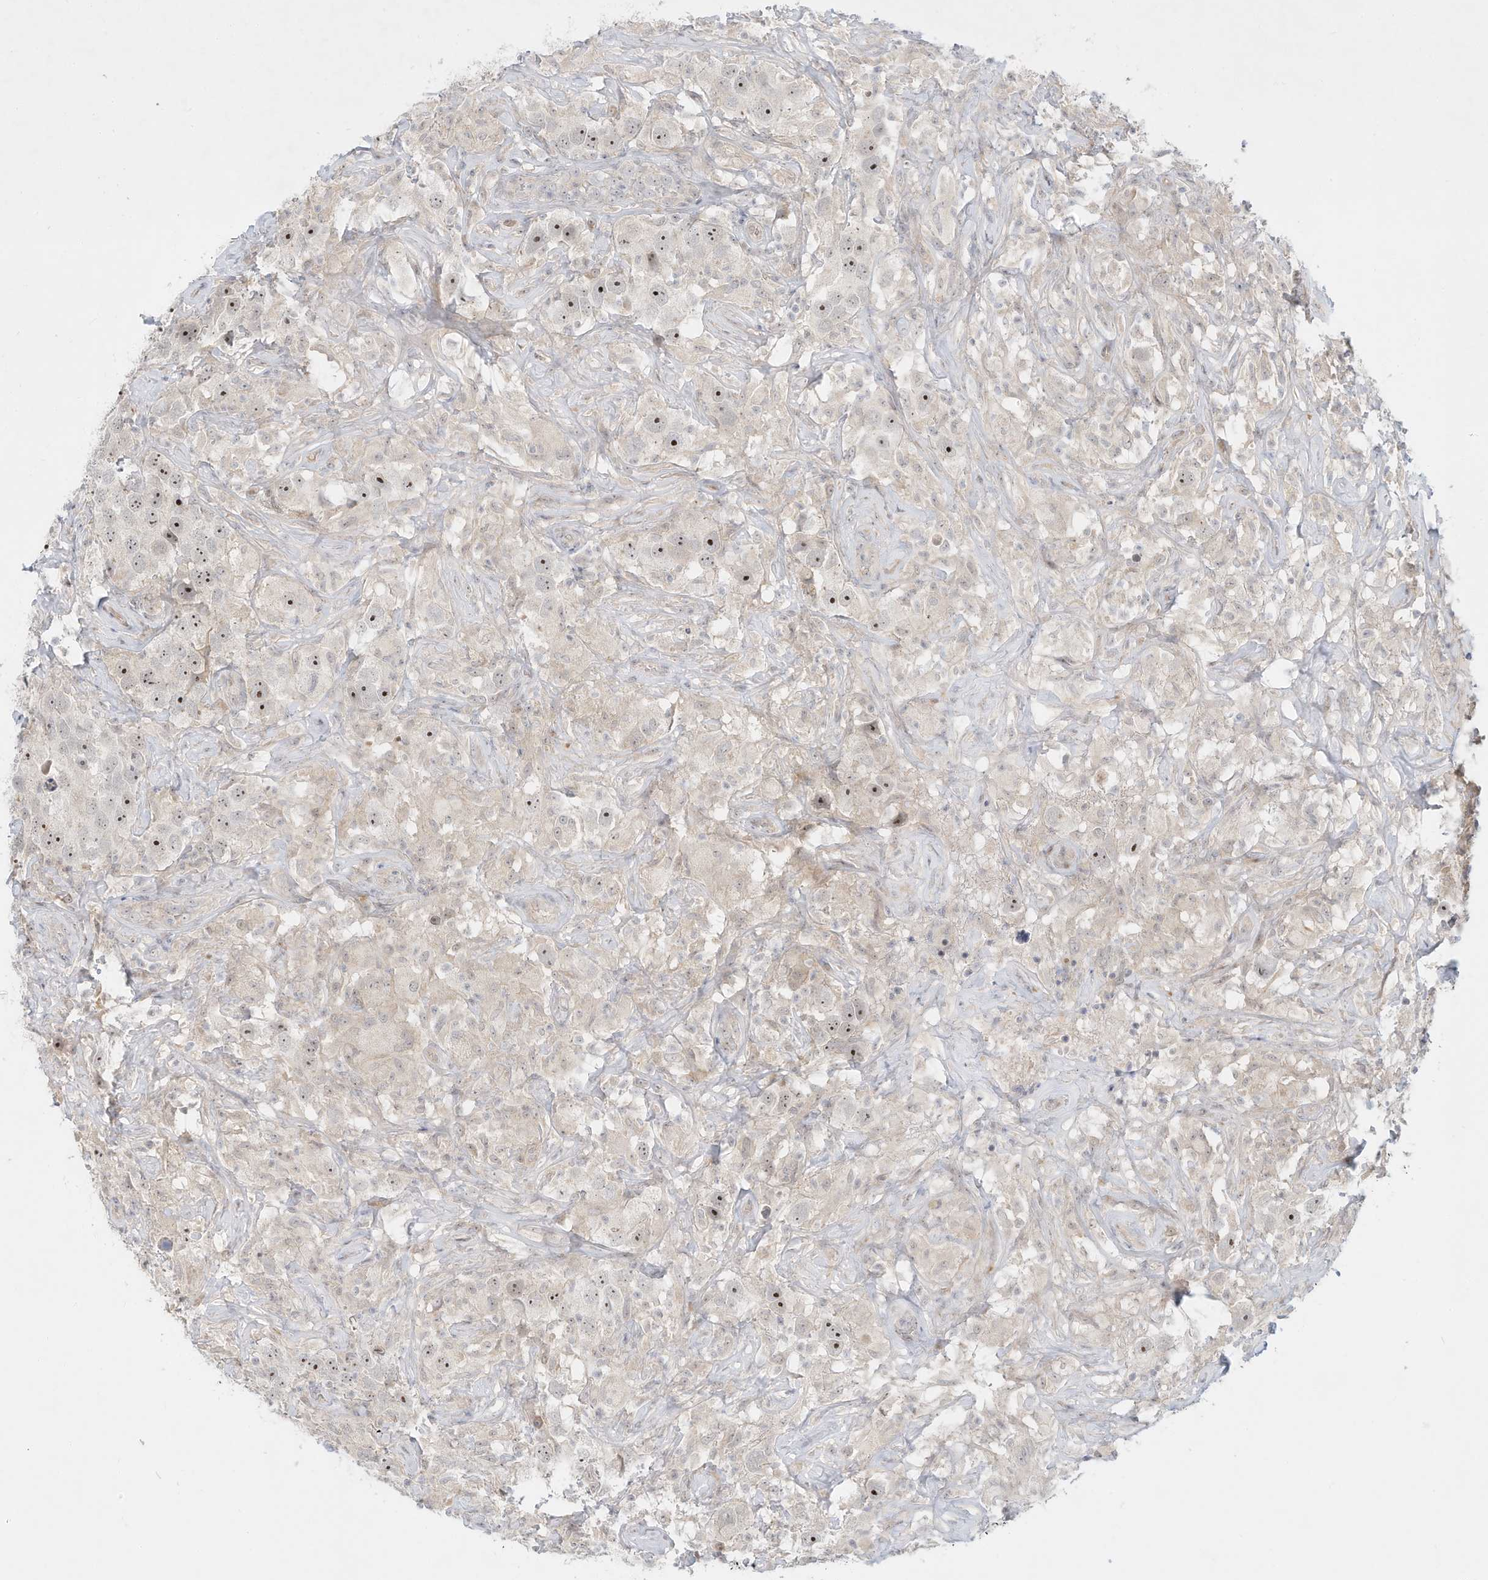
{"staining": {"intensity": "moderate", "quantity": "<25%", "location": "nuclear"}, "tissue": "testis cancer", "cell_type": "Tumor cells", "image_type": "cancer", "snomed": [{"axis": "morphology", "description": "Seminoma, NOS"}, {"axis": "topography", "description": "Testis"}], "caption": "A micrograph of testis seminoma stained for a protein shows moderate nuclear brown staining in tumor cells.", "gene": "PAK6", "patient": {"sex": "male", "age": 49}}